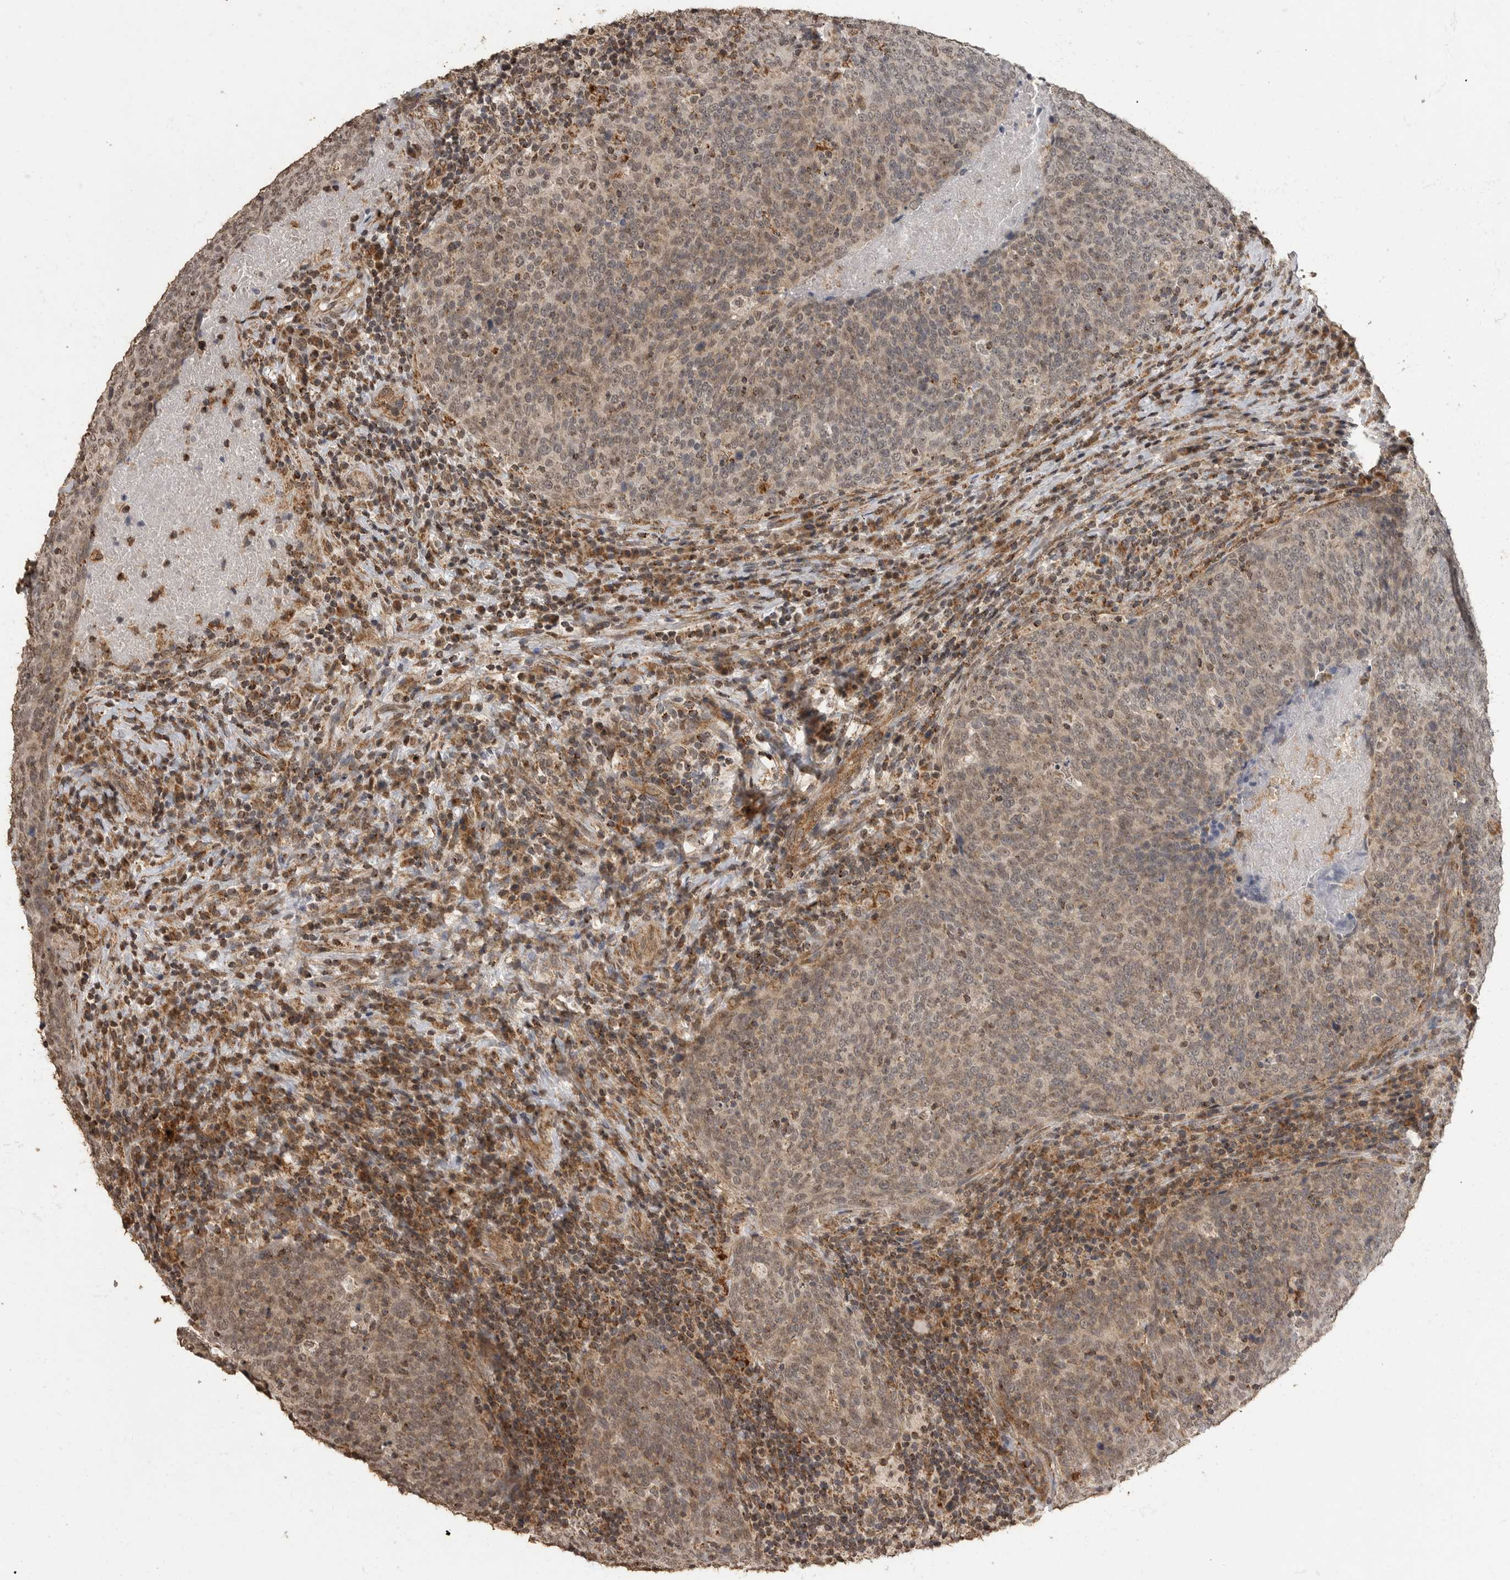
{"staining": {"intensity": "weak", "quantity": ">75%", "location": "cytoplasmic/membranous"}, "tissue": "head and neck cancer", "cell_type": "Tumor cells", "image_type": "cancer", "snomed": [{"axis": "morphology", "description": "Squamous cell carcinoma, NOS"}, {"axis": "morphology", "description": "Squamous cell carcinoma, metastatic, NOS"}, {"axis": "topography", "description": "Lymph node"}, {"axis": "topography", "description": "Head-Neck"}], "caption": "IHC (DAB (3,3'-diaminobenzidine)) staining of human head and neck cancer (metastatic squamous cell carcinoma) exhibits weak cytoplasmic/membranous protein positivity in about >75% of tumor cells.", "gene": "MAFG", "patient": {"sex": "male", "age": 62}}